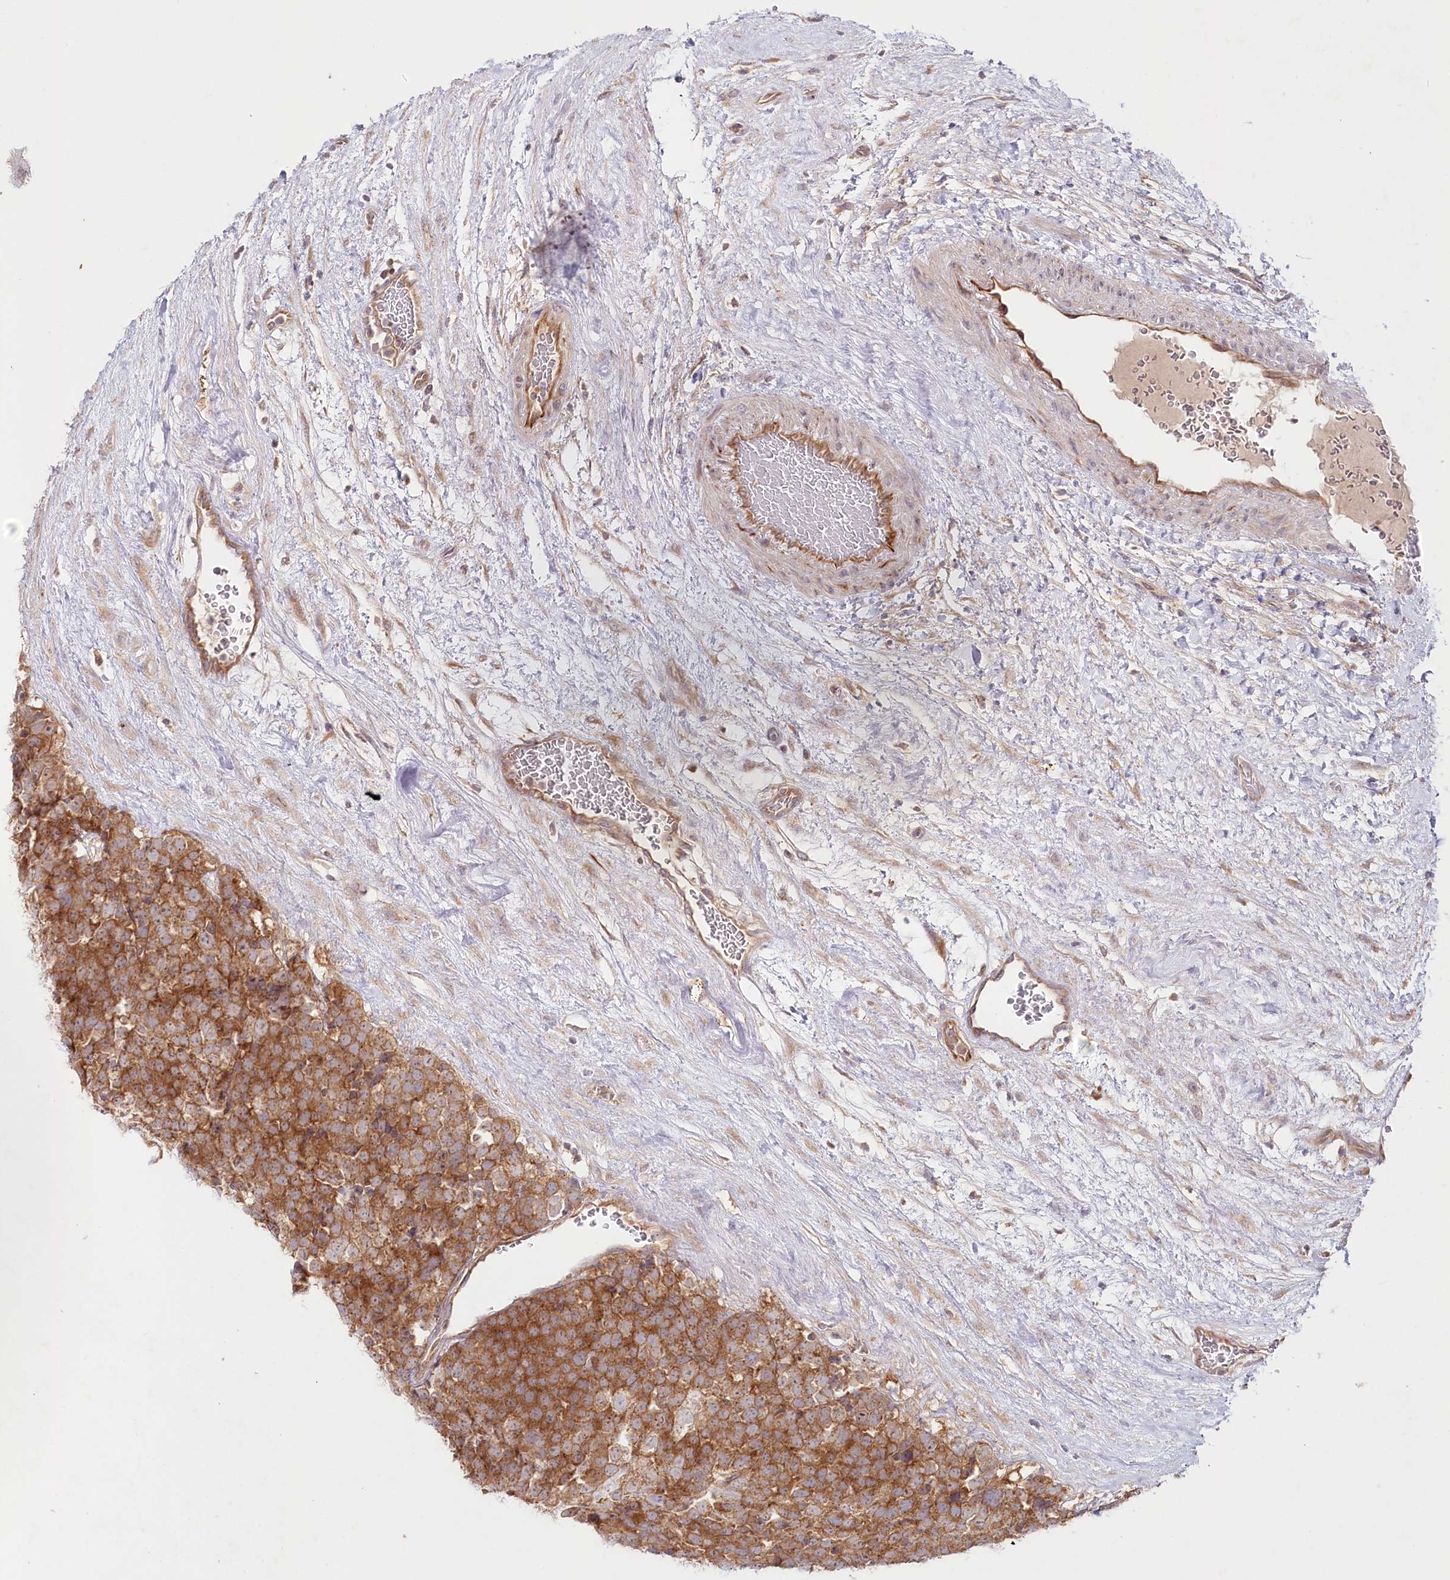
{"staining": {"intensity": "strong", "quantity": ">75%", "location": "cytoplasmic/membranous"}, "tissue": "testis cancer", "cell_type": "Tumor cells", "image_type": "cancer", "snomed": [{"axis": "morphology", "description": "Seminoma, NOS"}, {"axis": "topography", "description": "Testis"}], "caption": "Testis cancer tissue demonstrates strong cytoplasmic/membranous positivity in approximately >75% of tumor cells", "gene": "TNIP1", "patient": {"sex": "male", "age": 71}}